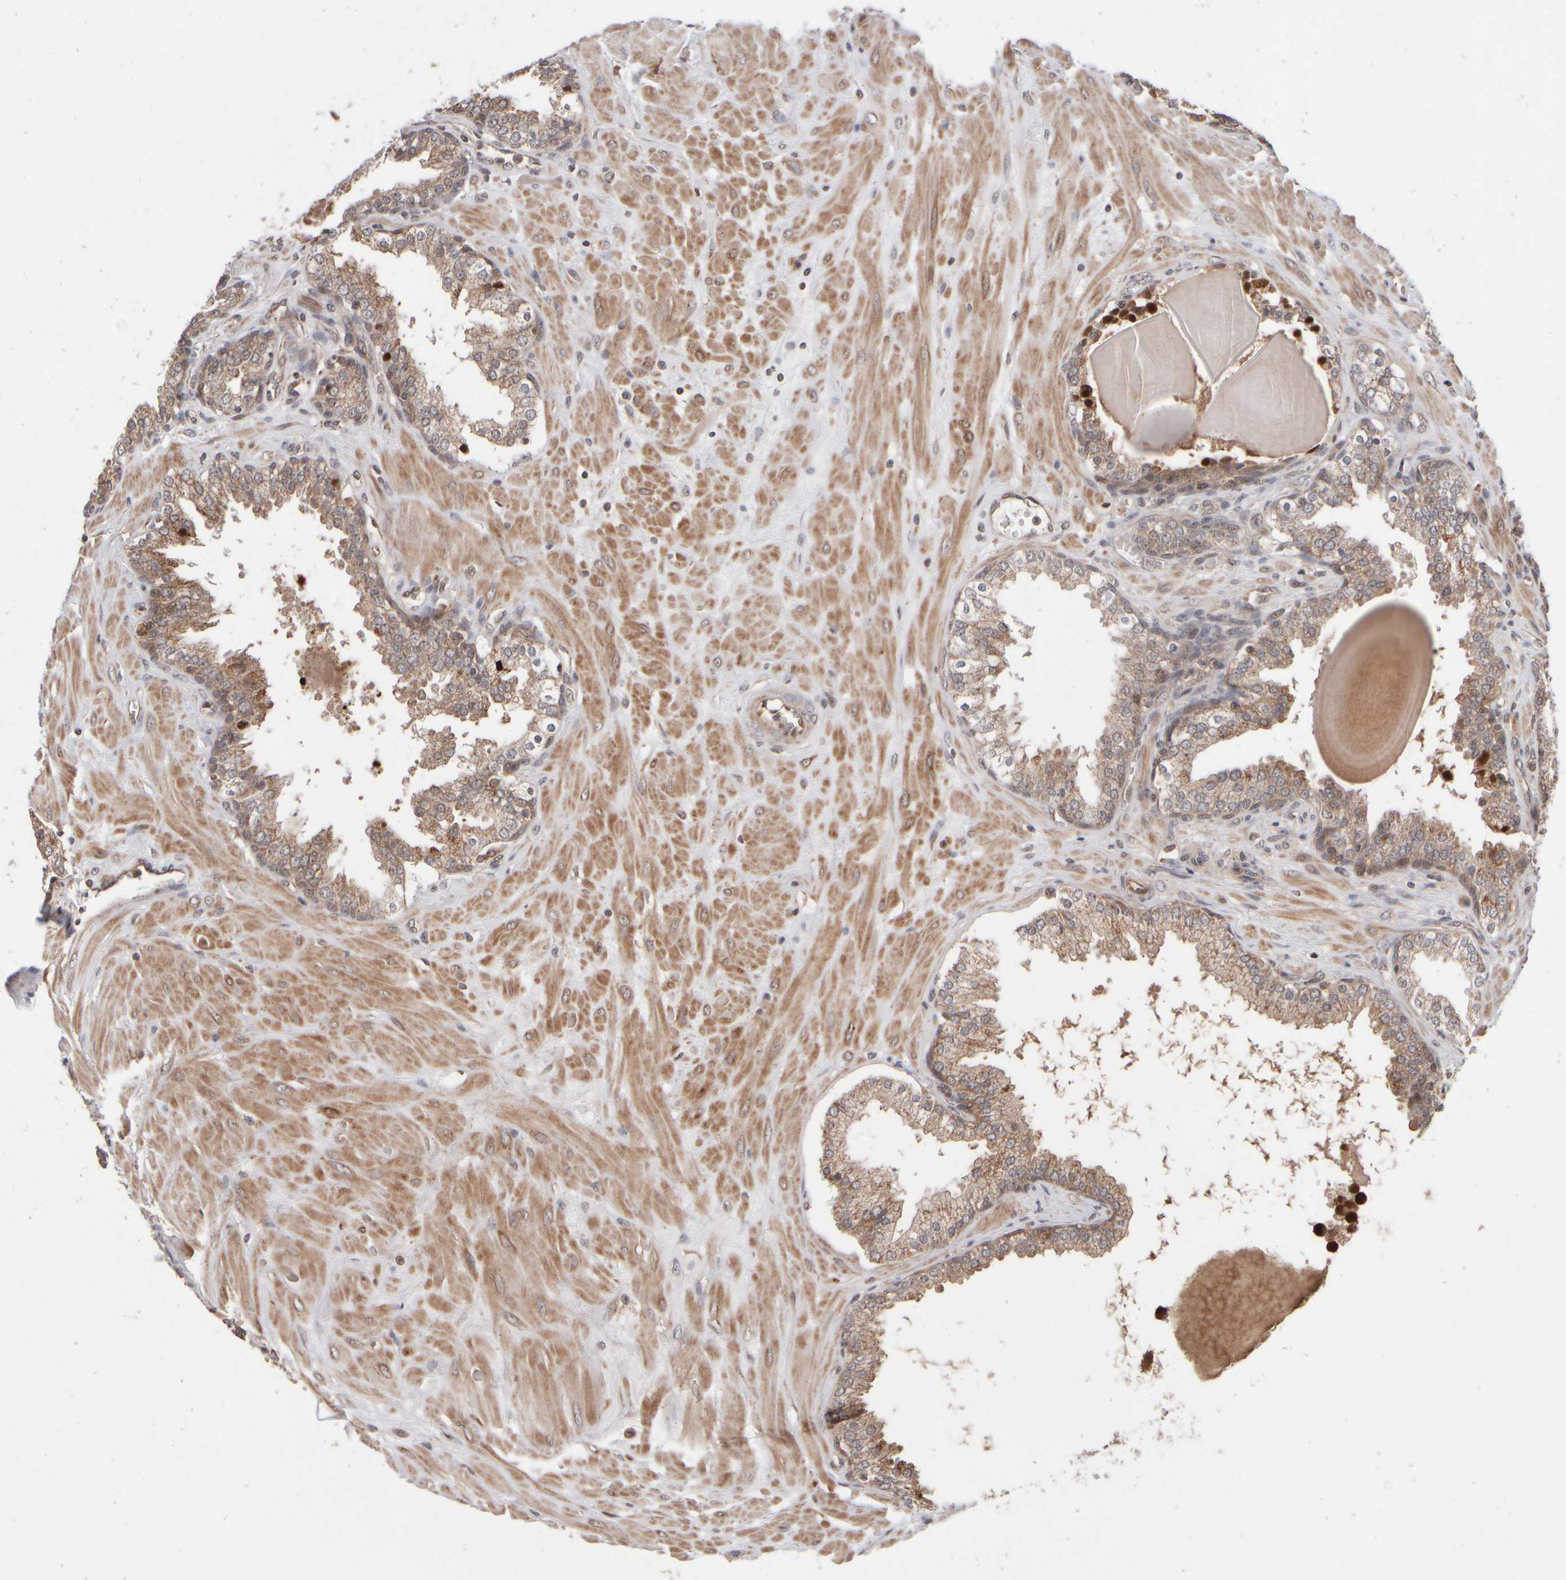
{"staining": {"intensity": "weak", "quantity": "25%-75%", "location": "cytoplasmic/membranous"}, "tissue": "prostate", "cell_type": "Glandular cells", "image_type": "normal", "snomed": [{"axis": "morphology", "description": "Normal tissue, NOS"}, {"axis": "topography", "description": "Prostate"}], "caption": "Protein expression analysis of benign human prostate reveals weak cytoplasmic/membranous expression in approximately 25%-75% of glandular cells.", "gene": "ABHD11", "patient": {"sex": "male", "age": 51}}